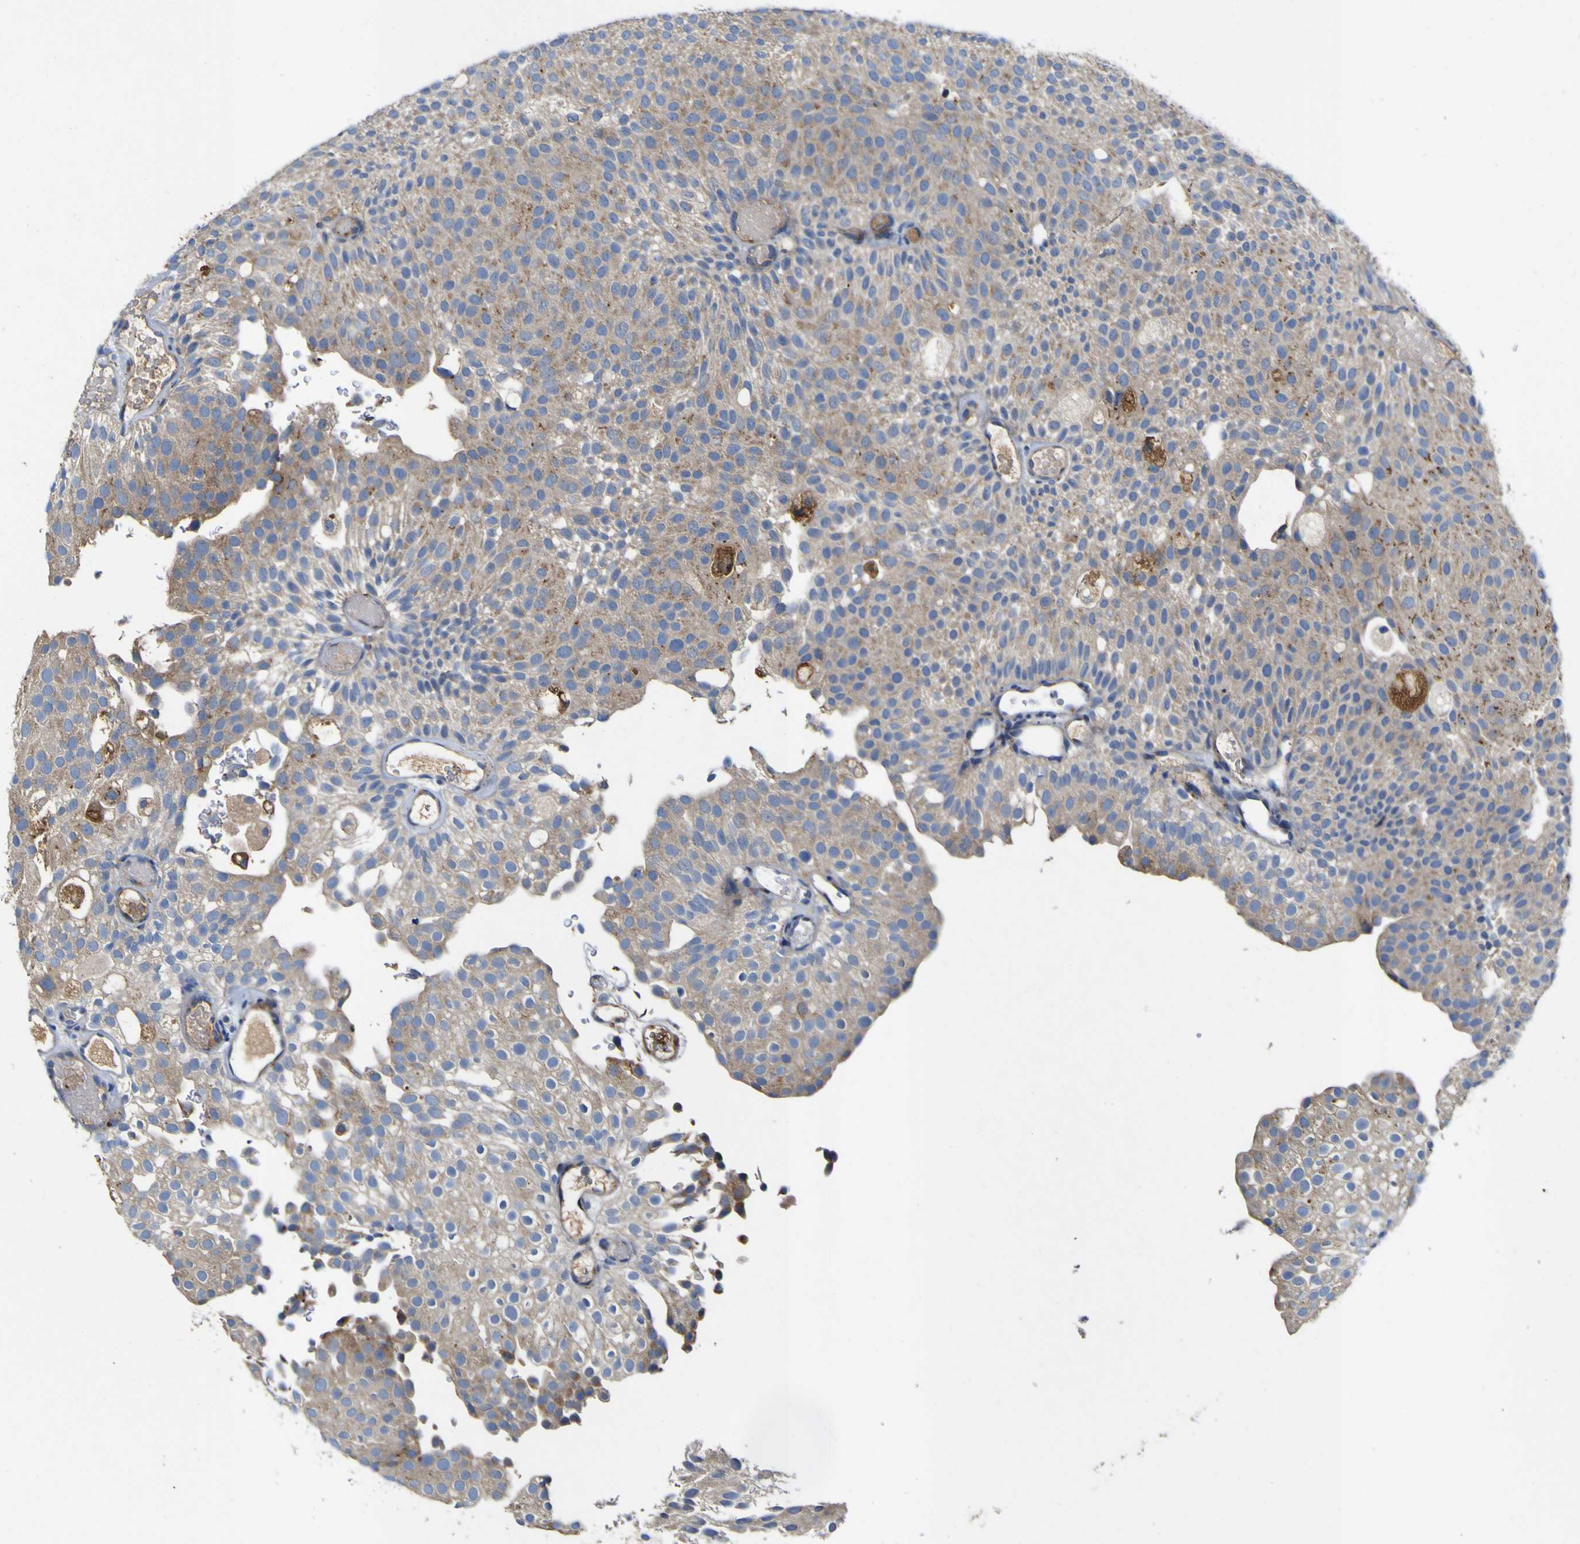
{"staining": {"intensity": "weak", "quantity": ">75%", "location": "cytoplasmic/membranous"}, "tissue": "urothelial cancer", "cell_type": "Tumor cells", "image_type": "cancer", "snomed": [{"axis": "morphology", "description": "Urothelial carcinoma, Low grade"}, {"axis": "topography", "description": "Urinary bladder"}], "caption": "A brown stain labels weak cytoplasmic/membranous positivity of a protein in human urothelial carcinoma (low-grade) tumor cells.", "gene": "COA1", "patient": {"sex": "male", "age": 78}}